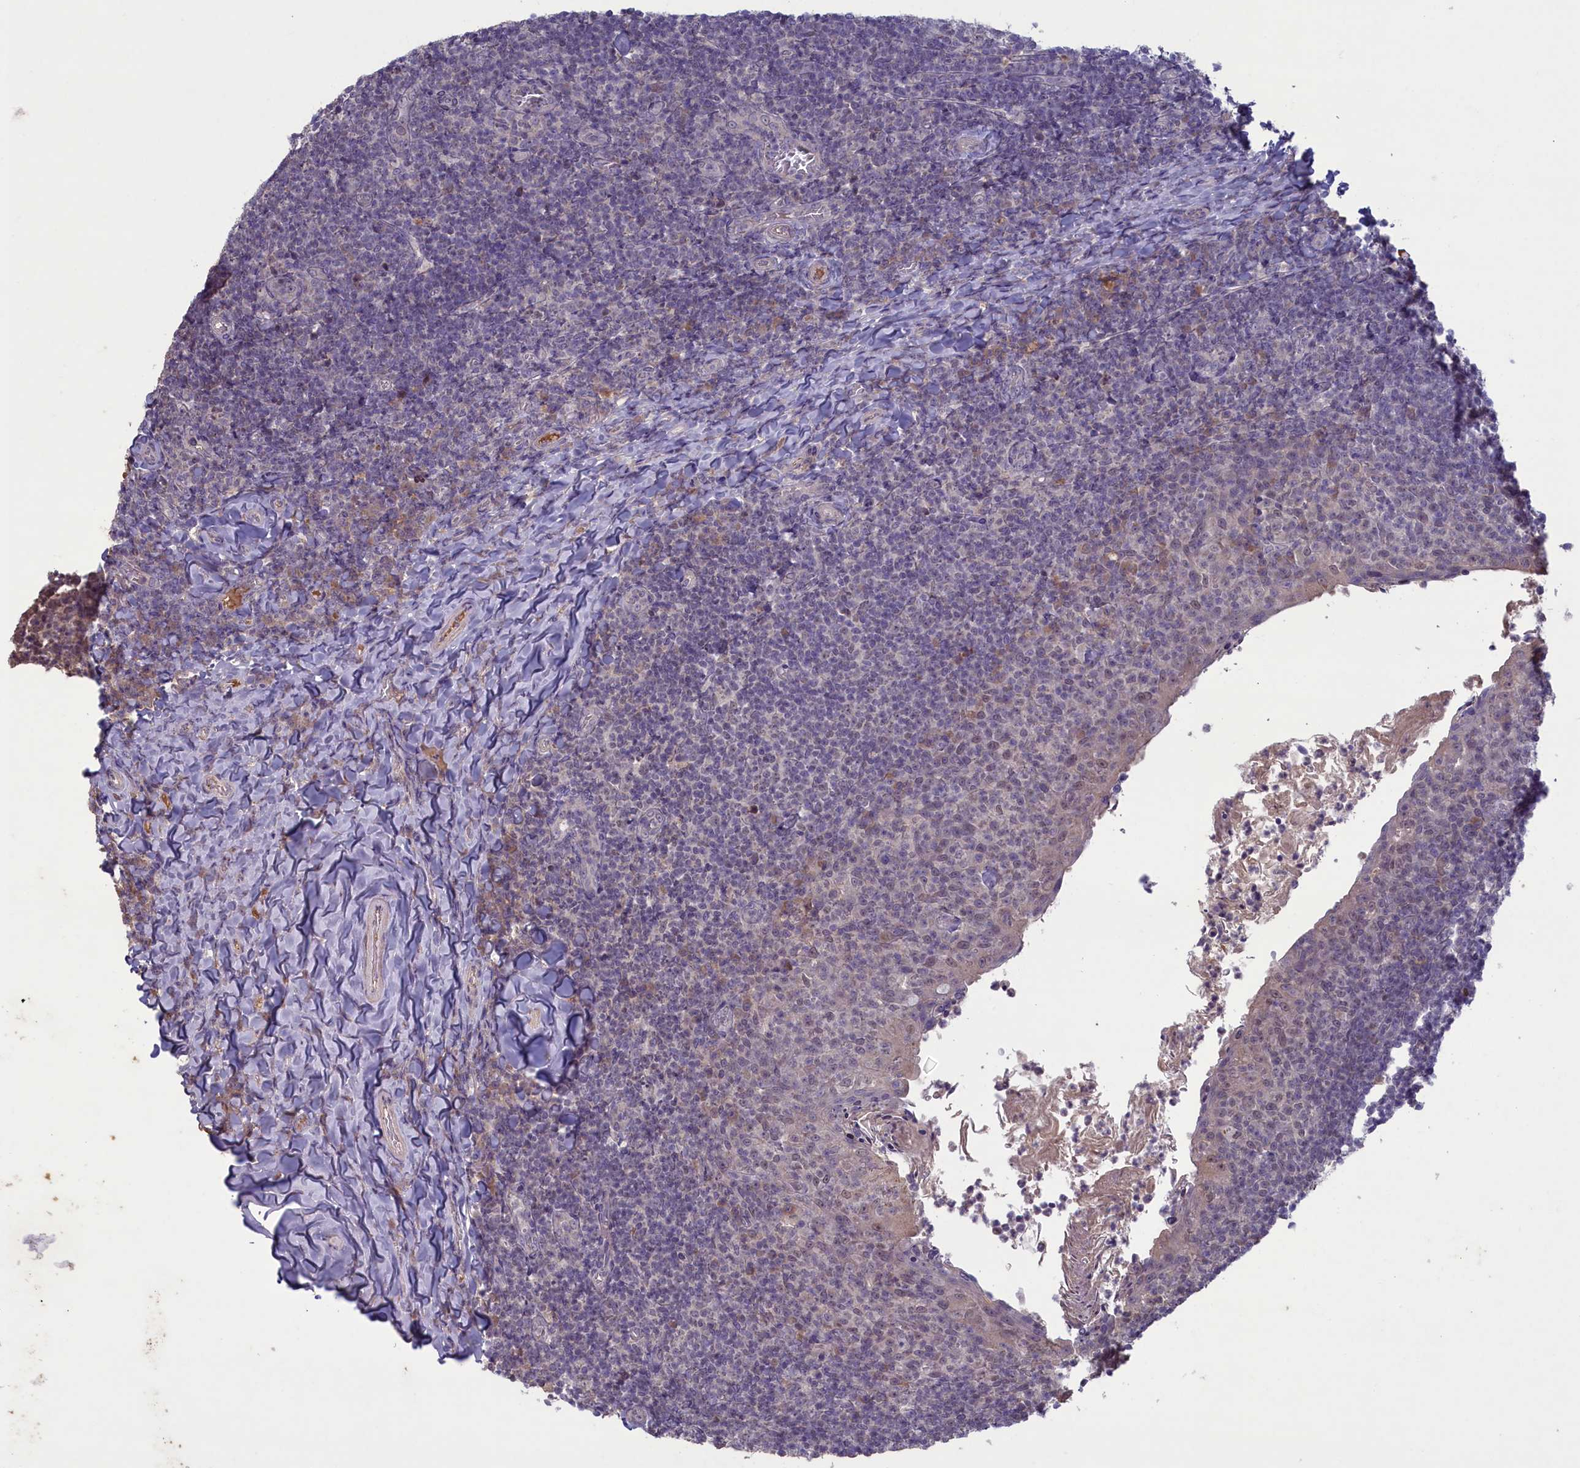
{"staining": {"intensity": "negative", "quantity": "none", "location": "none"}, "tissue": "tonsil", "cell_type": "Germinal center cells", "image_type": "normal", "snomed": [{"axis": "morphology", "description": "Normal tissue, NOS"}, {"axis": "topography", "description": "Tonsil"}], "caption": "Histopathology image shows no protein positivity in germinal center cells of unremarkable tonsil.", "gene": "ATF7IP2", "patient": {"sex": "female", "age": 10}}